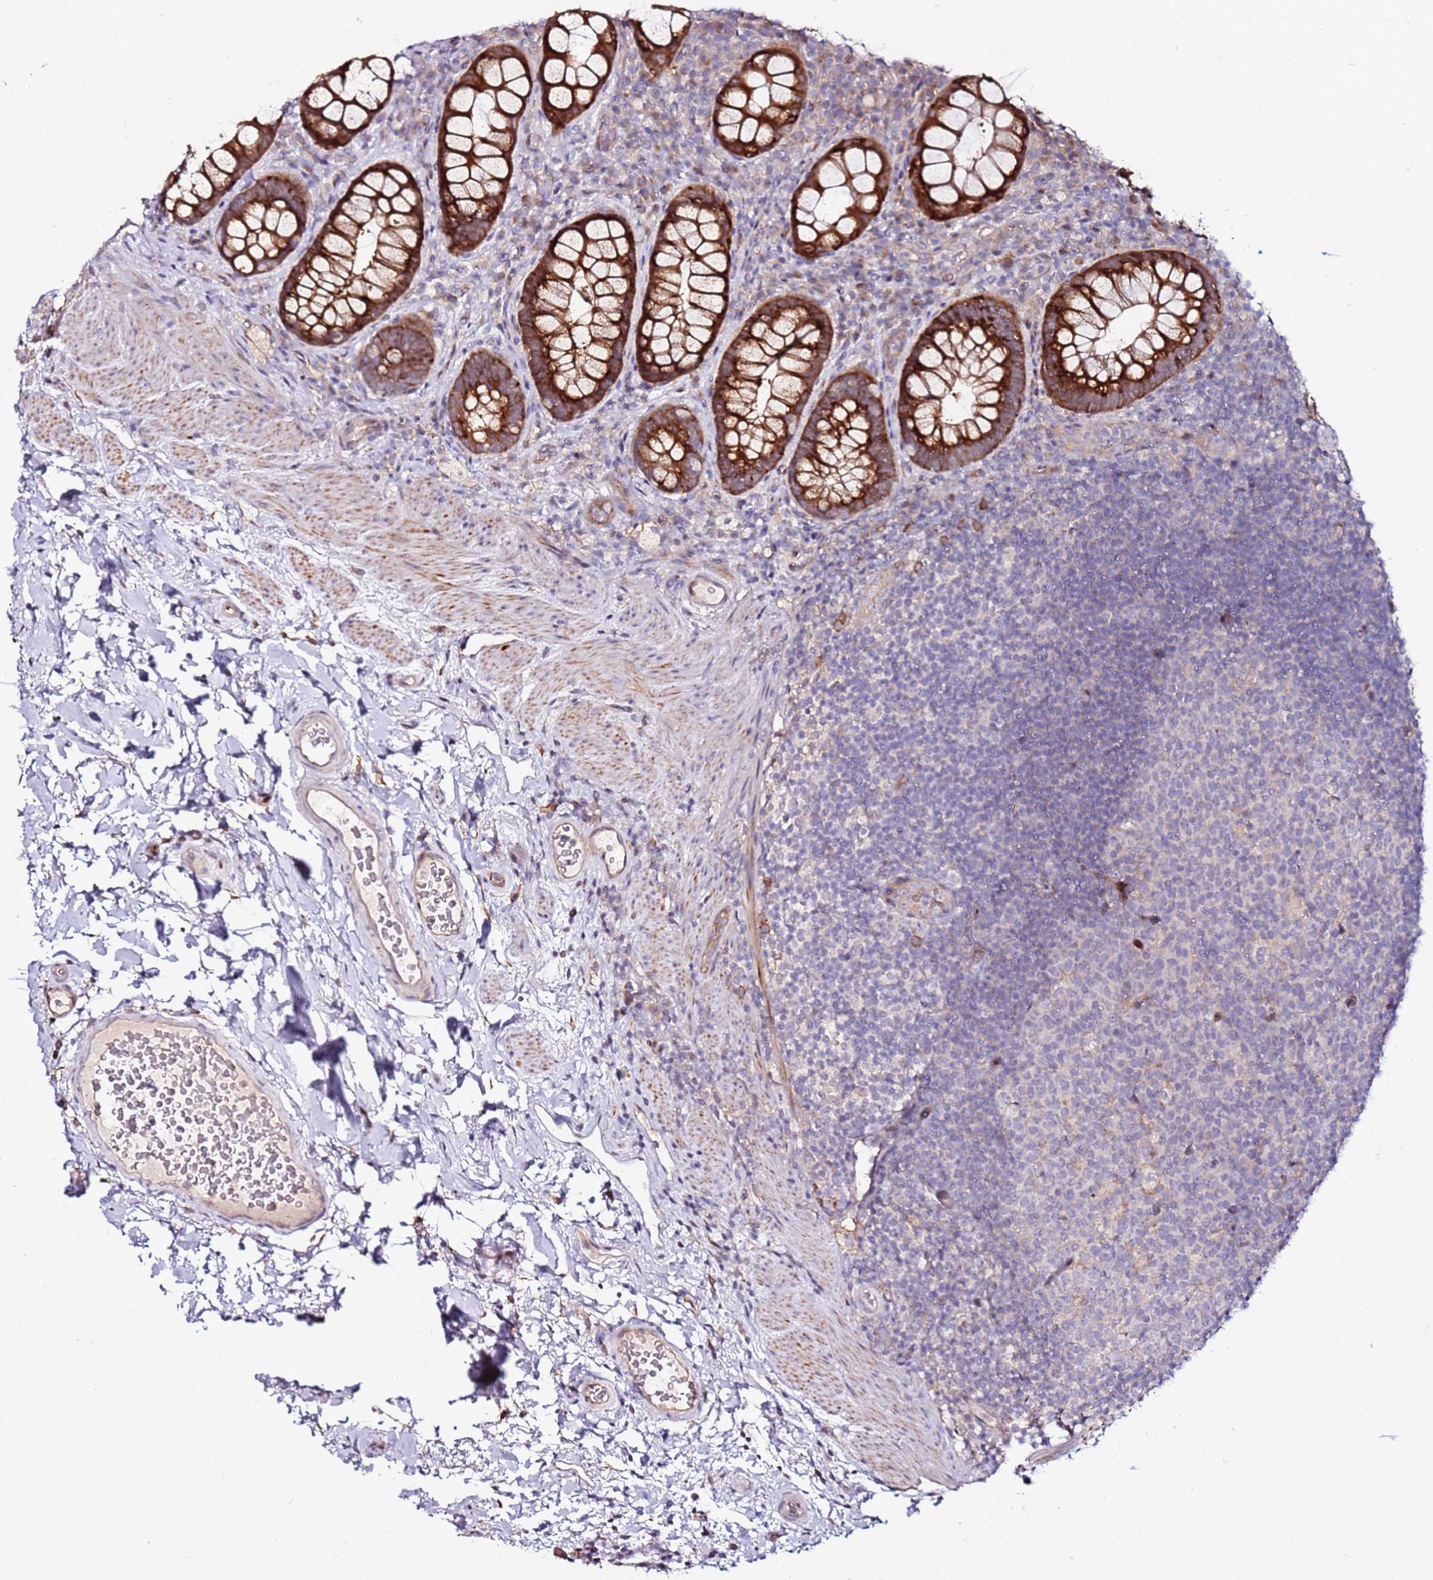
{"staining": {"intensity": "moderate", "quantity": "25%-75%", "location": "cytoplasmic/membranous"}, "tissue": "rectum", "cell_type": "Glandular cells", "image_type": "normal", "snomed": [{"axis": "morphology", "description": "Normal tissue, NOS"}, {"axis": "topography", "description": "Rectum"}, {"axis": "topography", "description": "Peripheral nerve tissue"}], "caption": "Rectum stained with immunohistochemistry shows moderate cytoplasmic/membranous positivity in approximately 25%-75% of glandular cells.", "gene": "SRRM5", "patient": {"sex": "female", "age": 69}}